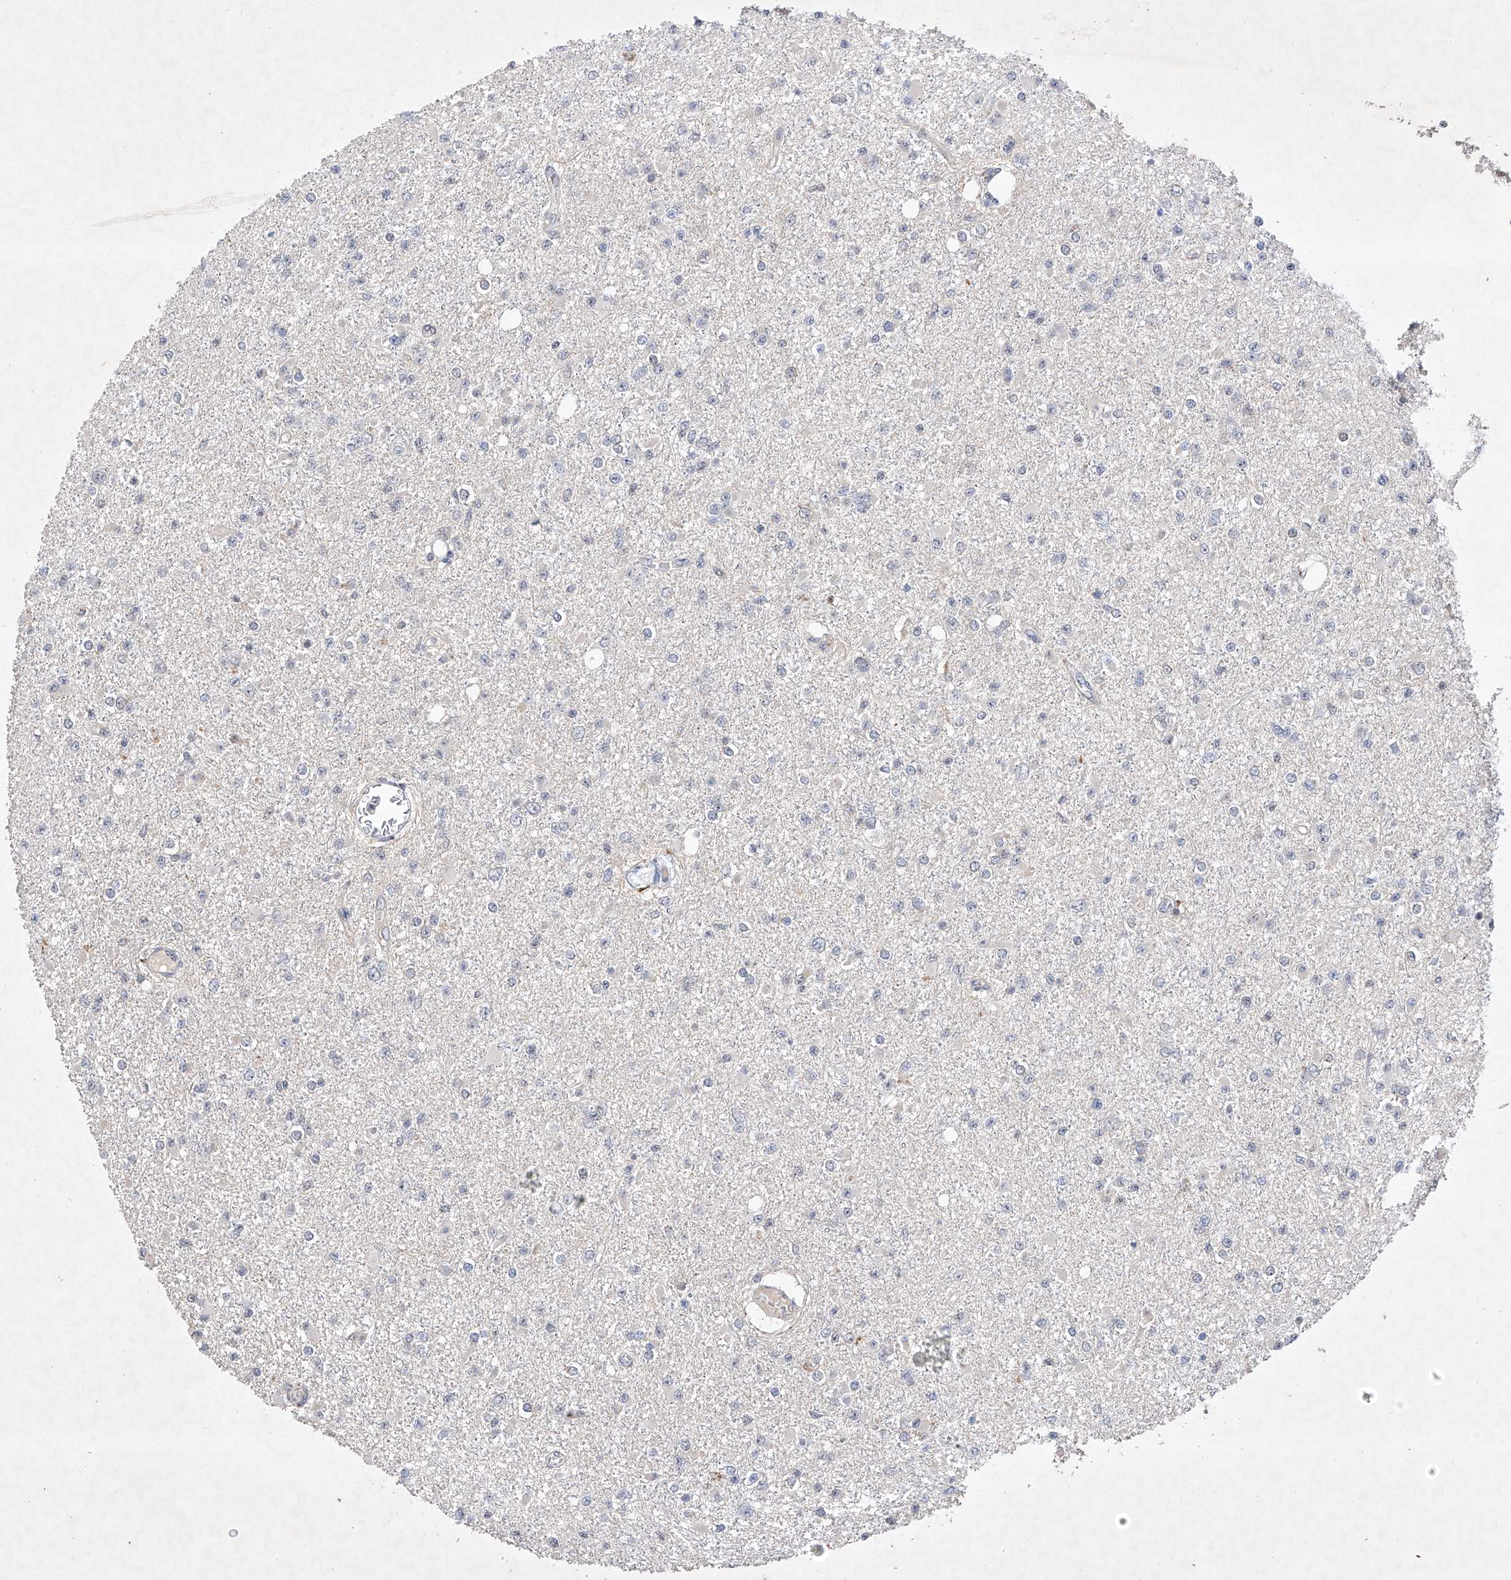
{"staining": {"intensity": "negative", "quantity": "none", "location": "none"}, "tissue": "glioma", "cell_type": "Tumor cells", "image_type": "cancer", "snomed": [{"axis": "morphology", "description": "Glioma, malignant, Low grade"}, {"axis": "topography", "description": "Brain"}], "caption": "An image of glioma stained for a protein reveals no brown staining in tumor cells. (DAB (3,3'-diaminobenzidine) immunohistochemistry, high magnification).", "gene": "AFG1L", "patient": {"sex": "female", "age": 22}}